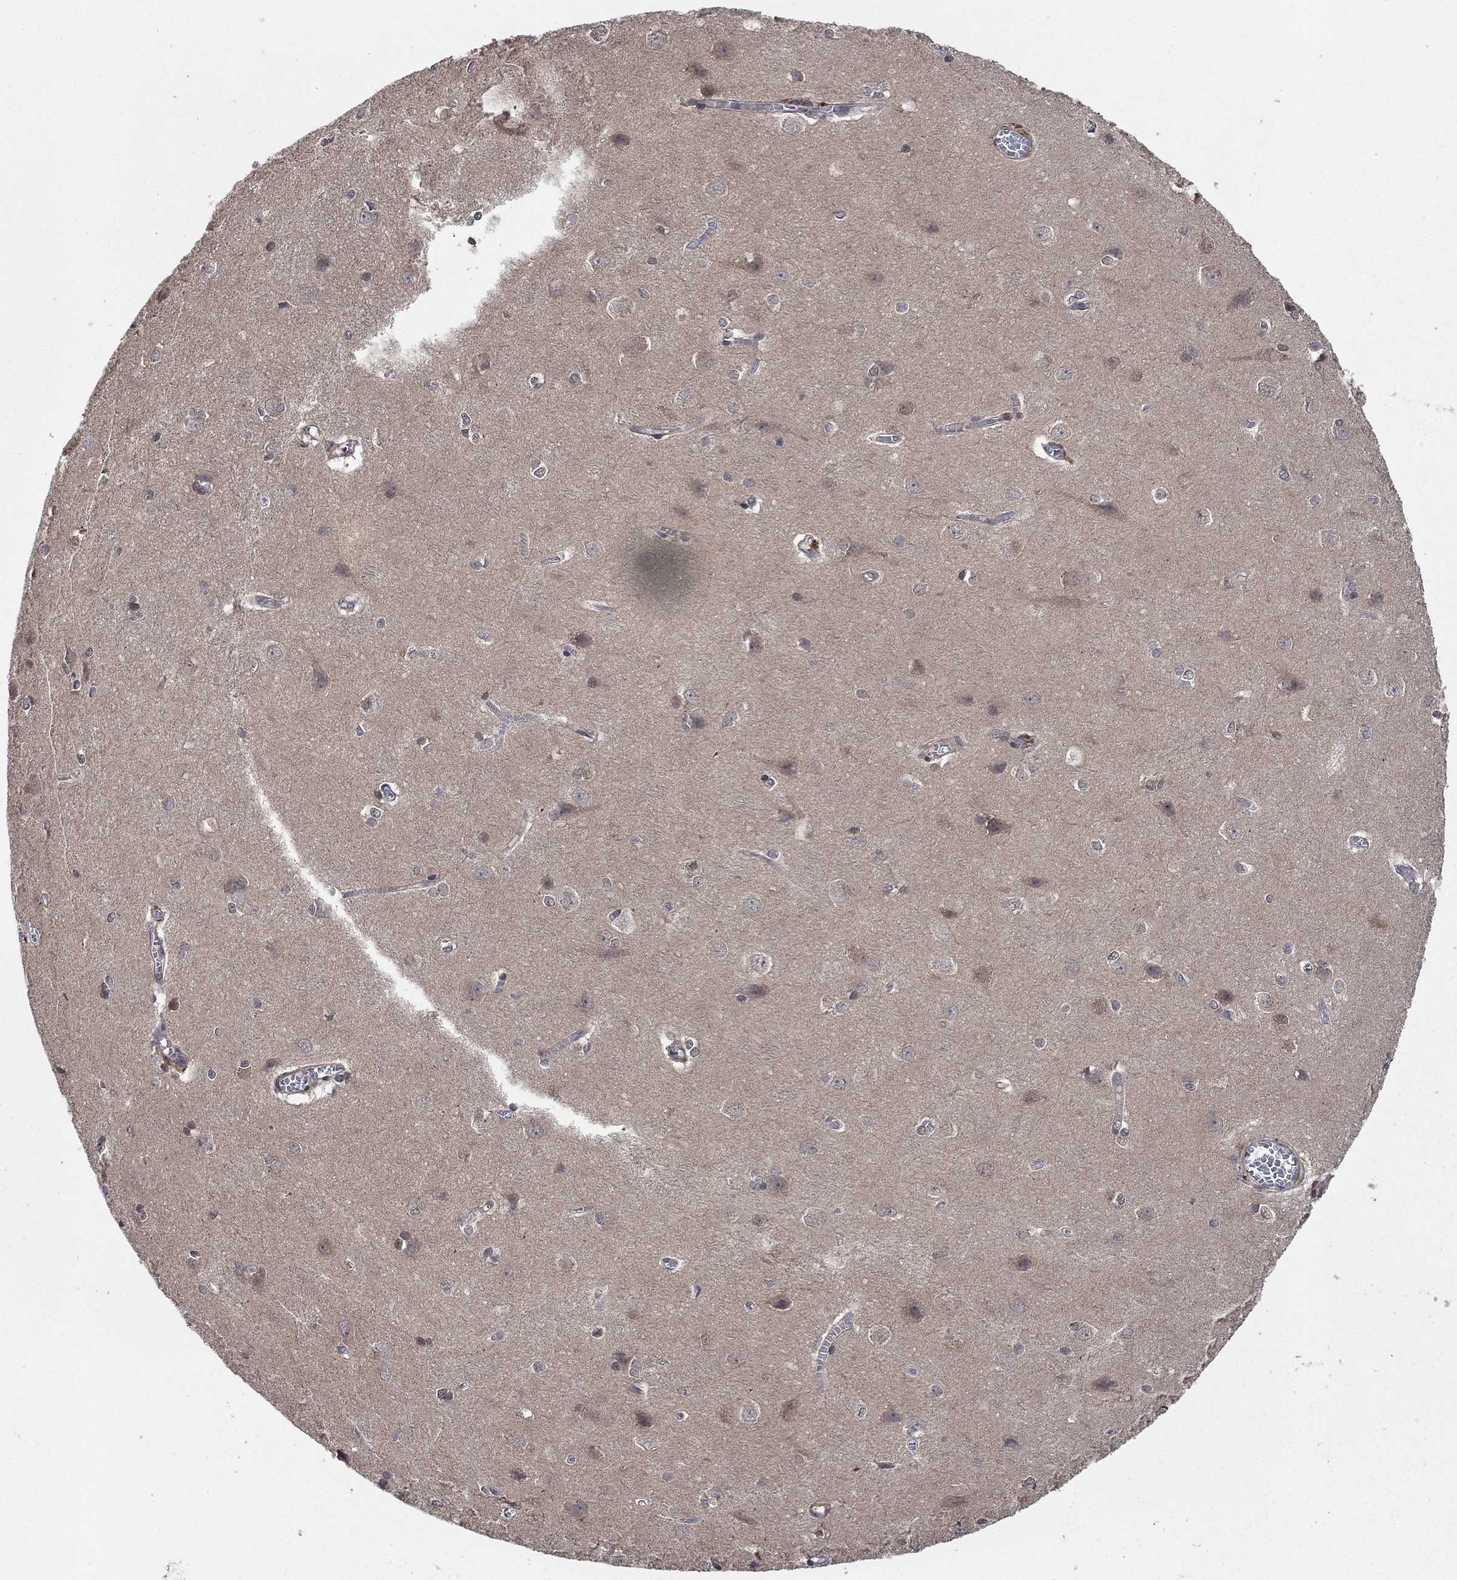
{"staining": {"intensity": "negative", "quantity": "none", "location": "none"}, "tissue": "cerebral cortex", "cell_type": "Endothelial cells", "image_type": "normal", "snomed": [{"axis": "morphology", "description": "Normal tissue, NOS"}, {"axis": "topography", "description": "Cerebral cortex"}], "caption": "Endothelial cells show no significant protein staining in normal cerebral cortex. (DAB IHC with hematoxylin counter stain).", "gene": "IAH1", "patient": {"sex": "male", "age": 37}}